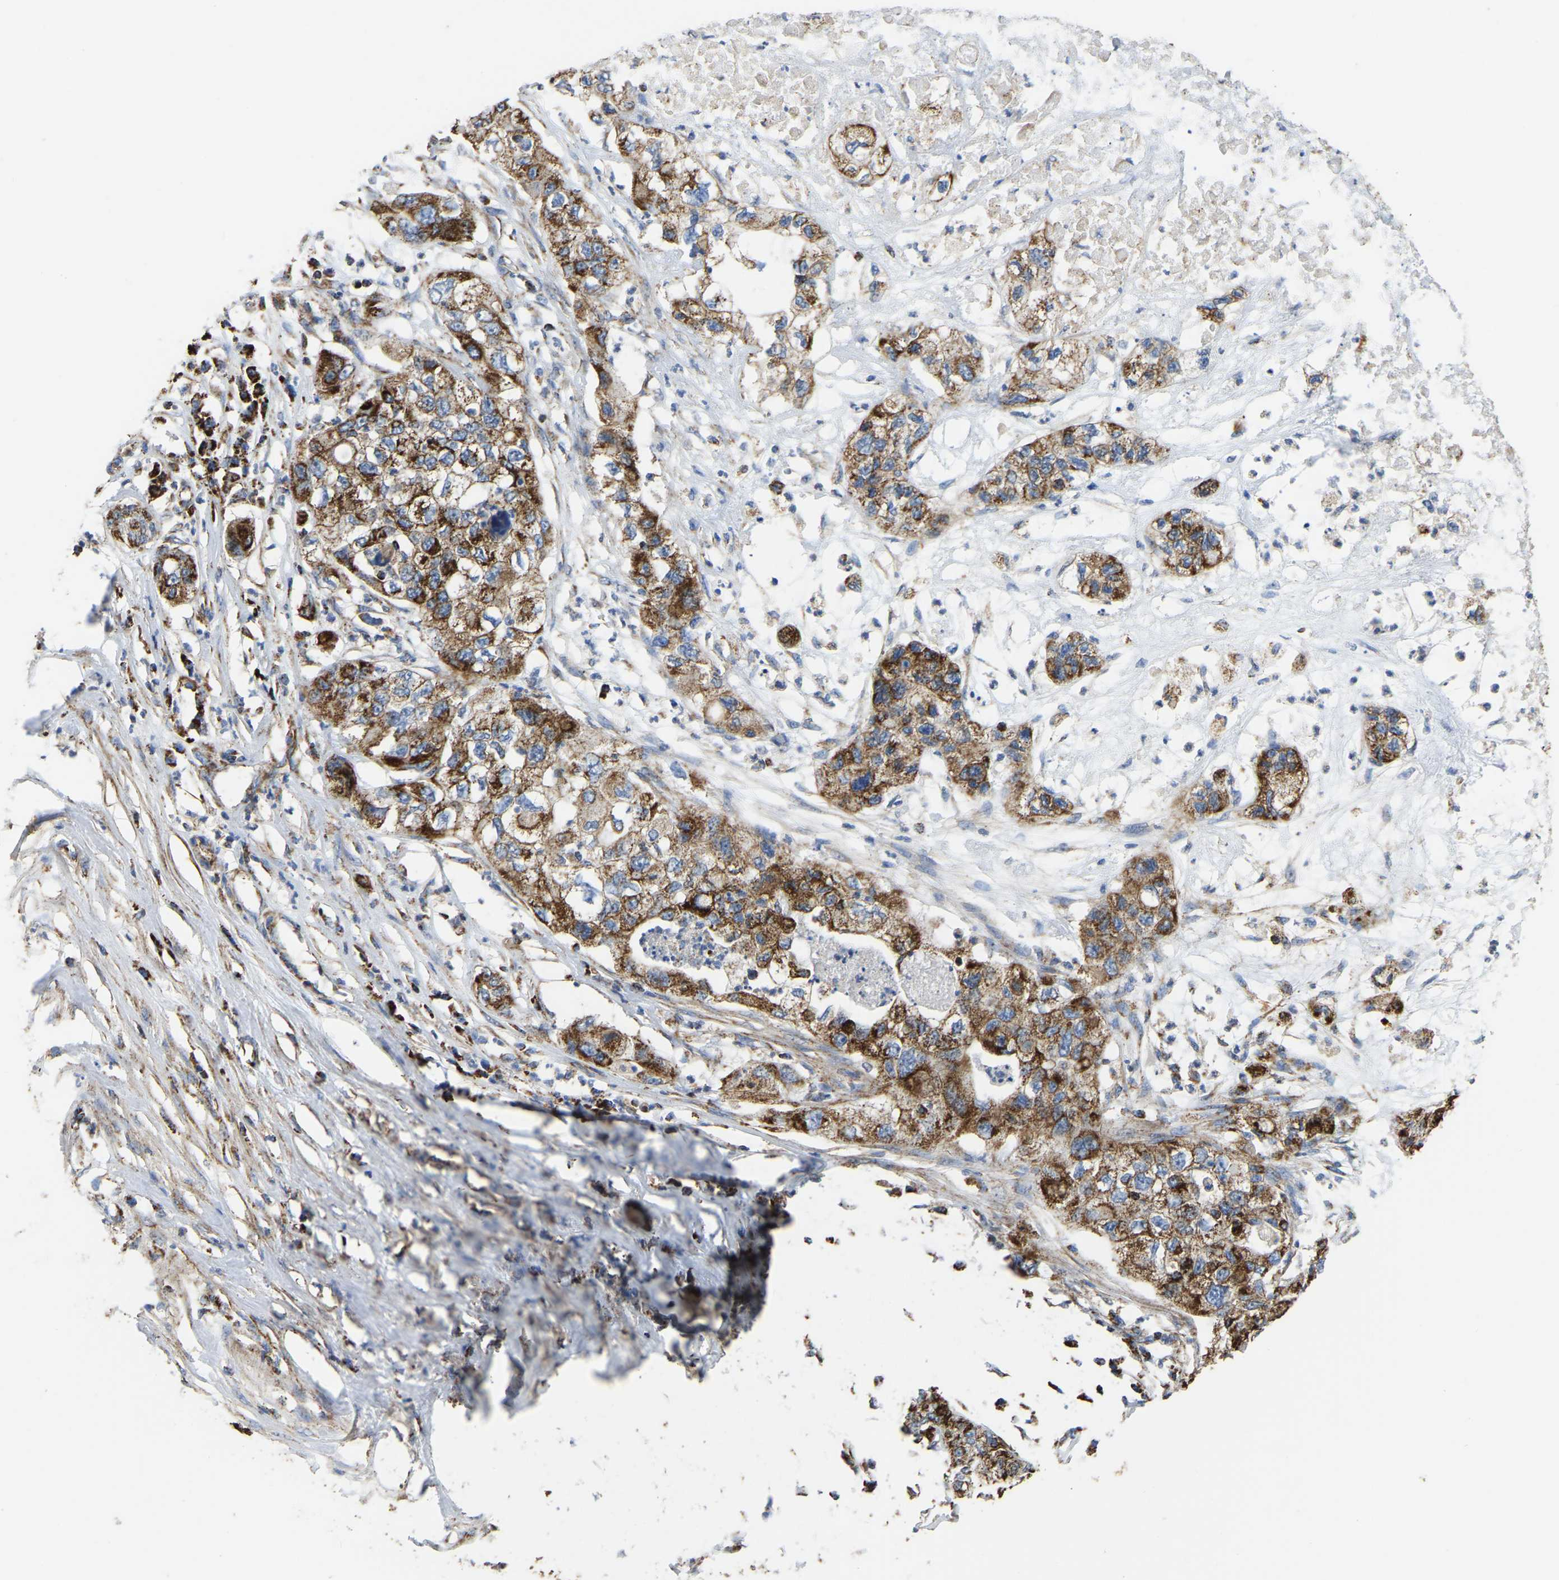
{"staining": {"intensity": "strong", "quantity": ">75%", "location": "cytoplasmic/membranous"}, "tissue": "pancreatic cancer", "cell_type": "Tumor cells", "image_type": "cancer", "snomed": [{"axis": "morphology", "description": "Adenocarcinoma, NOS"}, {"axis": "topography", "description": "Pancreas"}], "caption": "Strong cytoplasmic/membranous expression is seen in approximately >75% of tumor cells in pancreatic adenocarcinoma.", "gene": "ETFA", "patient": {"sex": "female", "age": 78}}